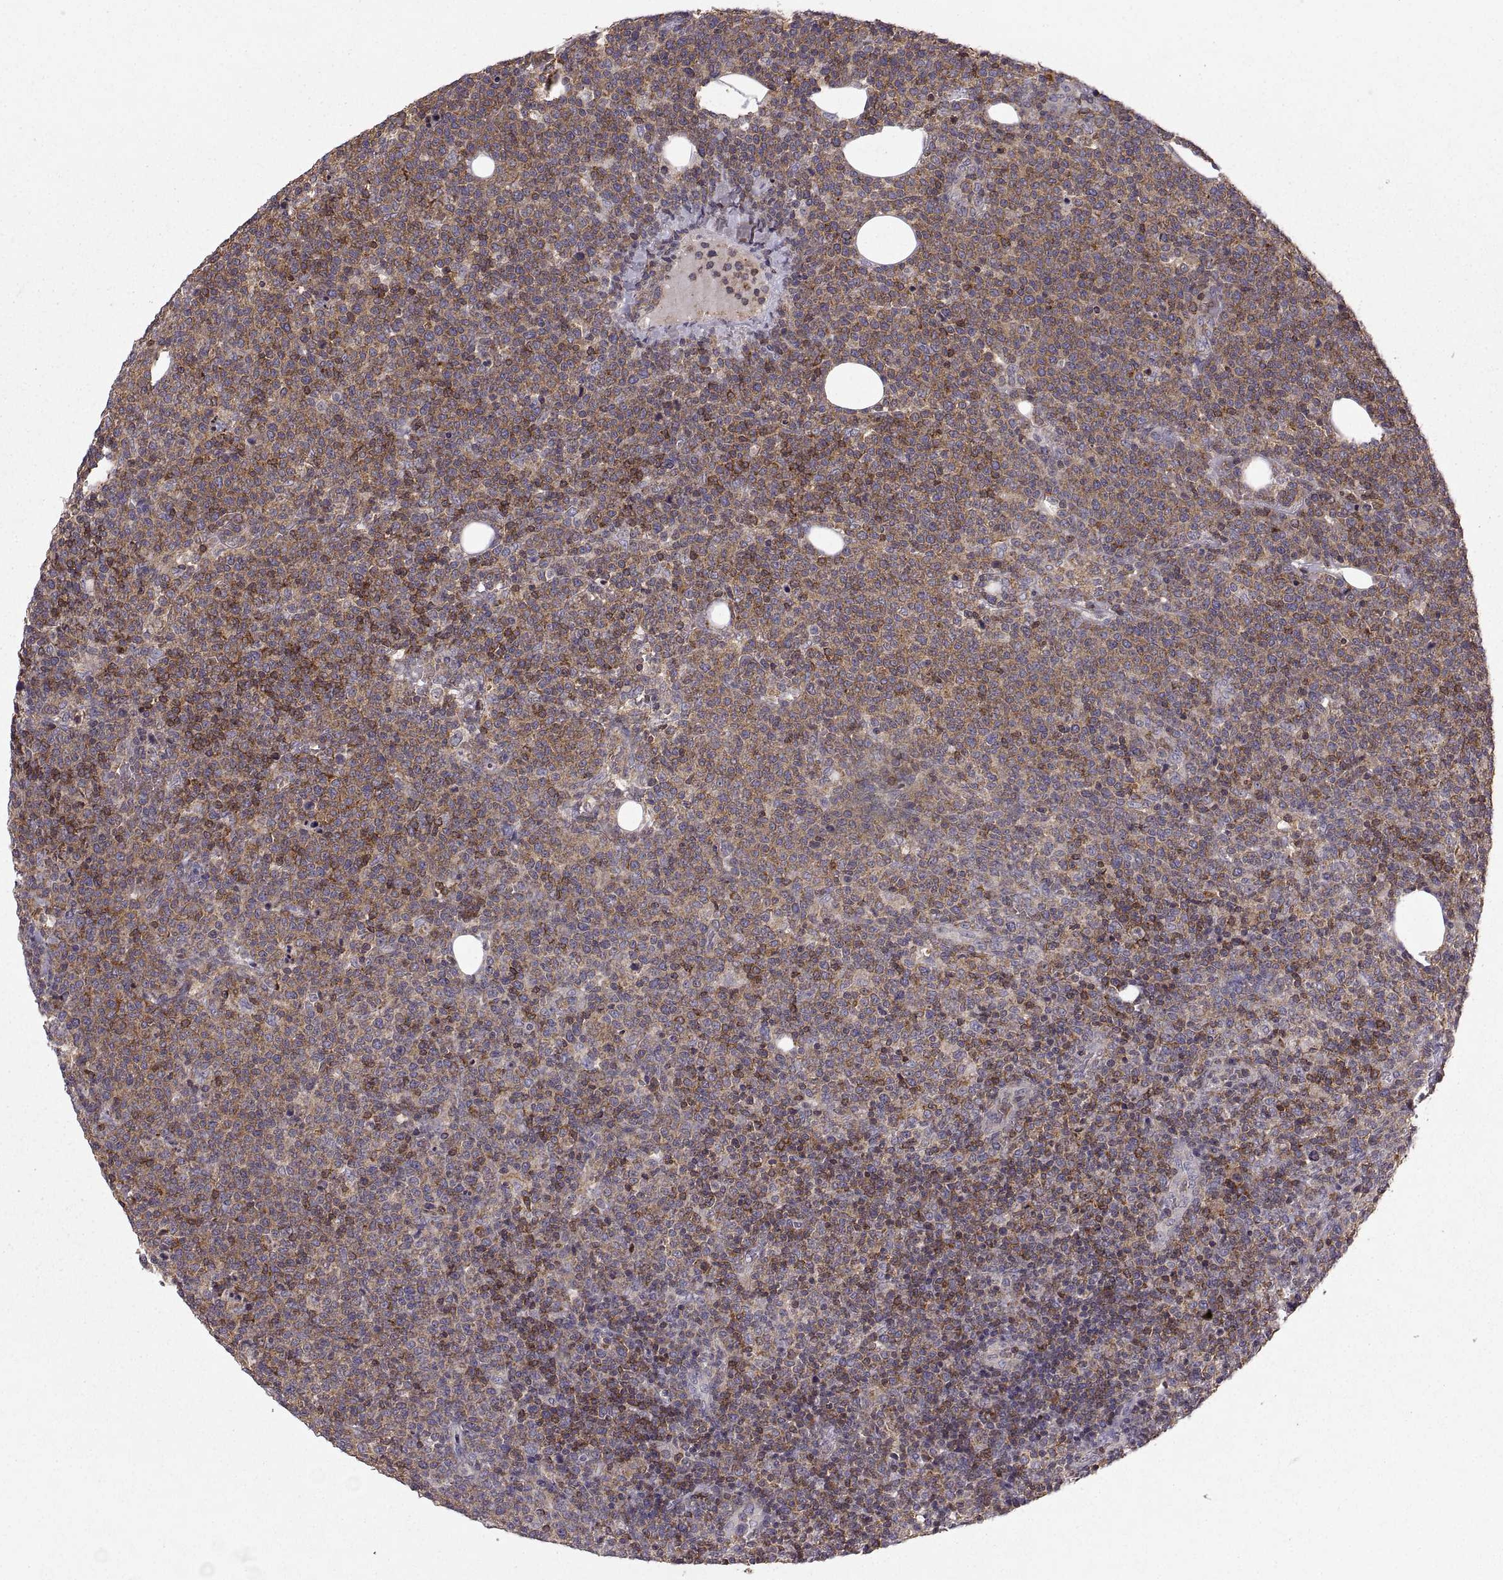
{"staining": {"intensity": "moderate", "quantity": ">75%", "location": "cytoplasmic/membranous"}, "tissue": "lymphoma", "cell_type": "Tumor cells", "image_type": "cancer", "snomed": [{"axis": "morphology", "description": "Malignant lymphoma, non-Hodgkin's type, High grade"}, {"axis": "topography", "description": "Lymph node"}], "caption": "Brown immunohistochemical staining in human lymphoma shows moderate cytoplasmic/membranous positivity in approximately >75% of tumor cells.", "gene": "EZR", "patient": {"sex": "male", "age": 61}}